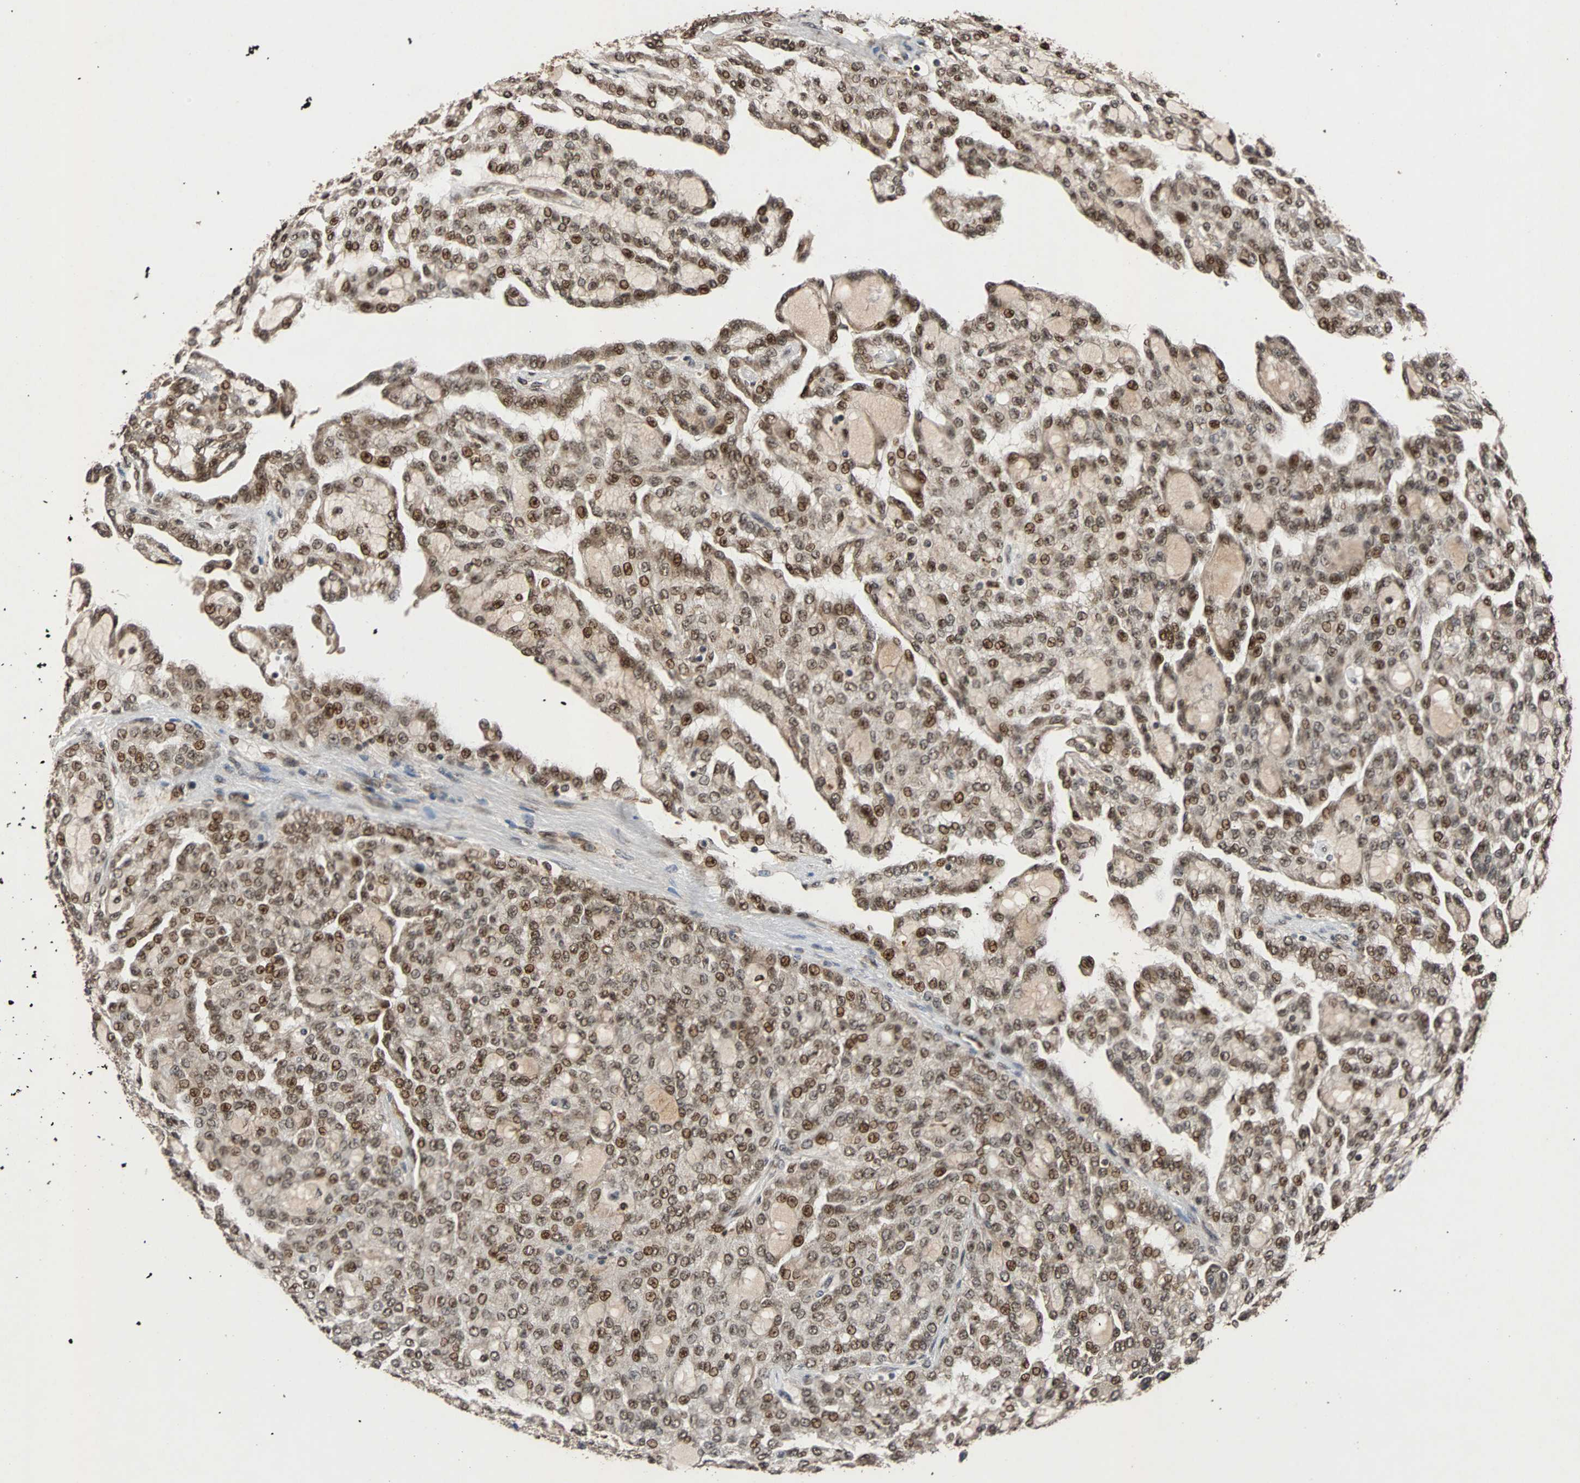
{"staining": {"intensity": "strong", "quantity": ">75%", "location": "cytoplasmic/membranous,nuclear"}, "tissue": "renal cancer", "cell_type": "Tumor cells", "image_type": "cancer", "snomed": [{"axis": "morphology", "description": "Adenocarcinoma, NOS"}, {"axis": "topography", "description": "Kidney"}], "caption": "The histopathology image demonstrates immunohistochemical staining of renal cancer (adenocarcinoma). There is strong cytoplasmic/membranous and nuclear staining is seen in about >75% of tumor cells.", "gene": "USP31", "patient": {"sex": "male", "age": 63}}